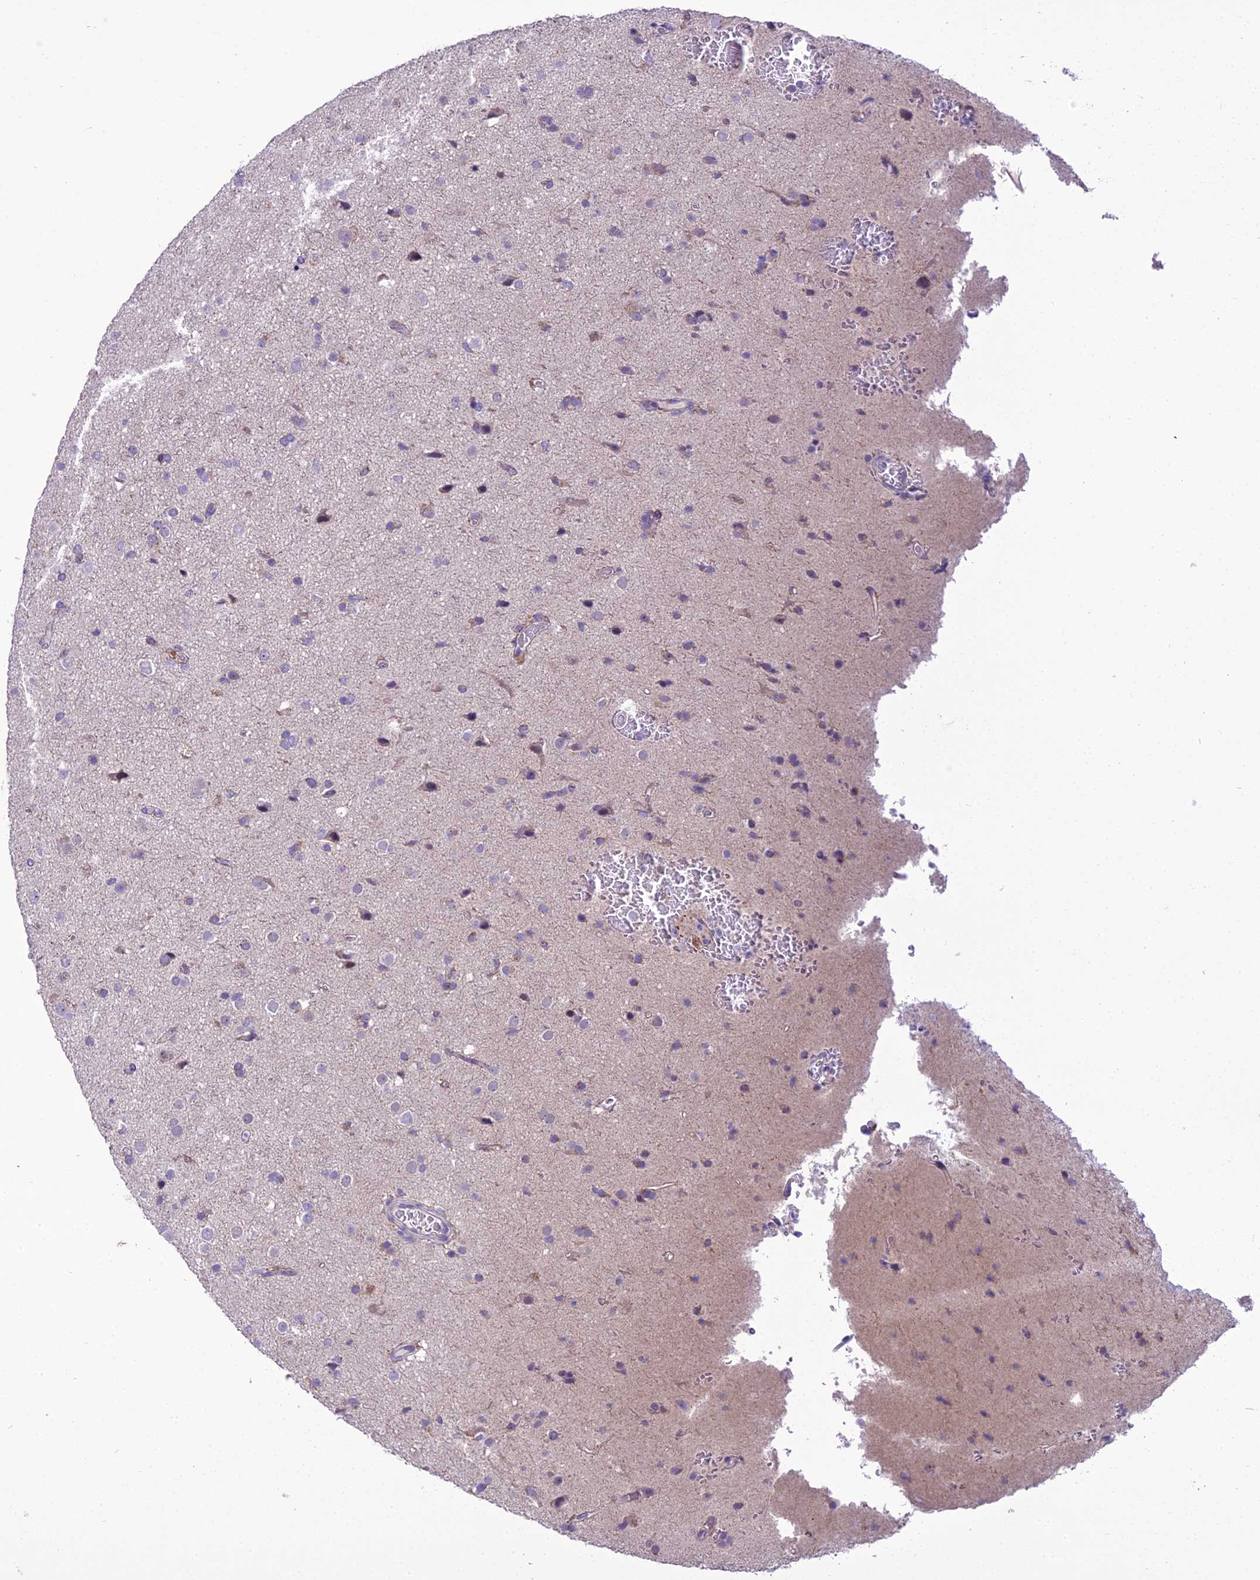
{"staining": {"intensity": "negative", "quantity": "none", "location": "none"}, "tissue": "glioma", "cell_type": "Tumor cells", "image_type": "cancer", "snomed": [{"axis": "morphology", "description": "Glioma, malignant, Low grade"}, {"axis": "topography", "description": "Brain"}], "caption": "DAB immunohistochemical staining of human malignant low-grade glioma reveals no significant positivity in tumor cells. The staining was performed using DAB (3,3'-diaminobenzidine) to visualize the protein expression in brown, while the nuclei were stained in blue with hematoxylin (Magnification: 20x).", "gene": "SCRT1", "patient": {"sex": "male", "age": 65}}